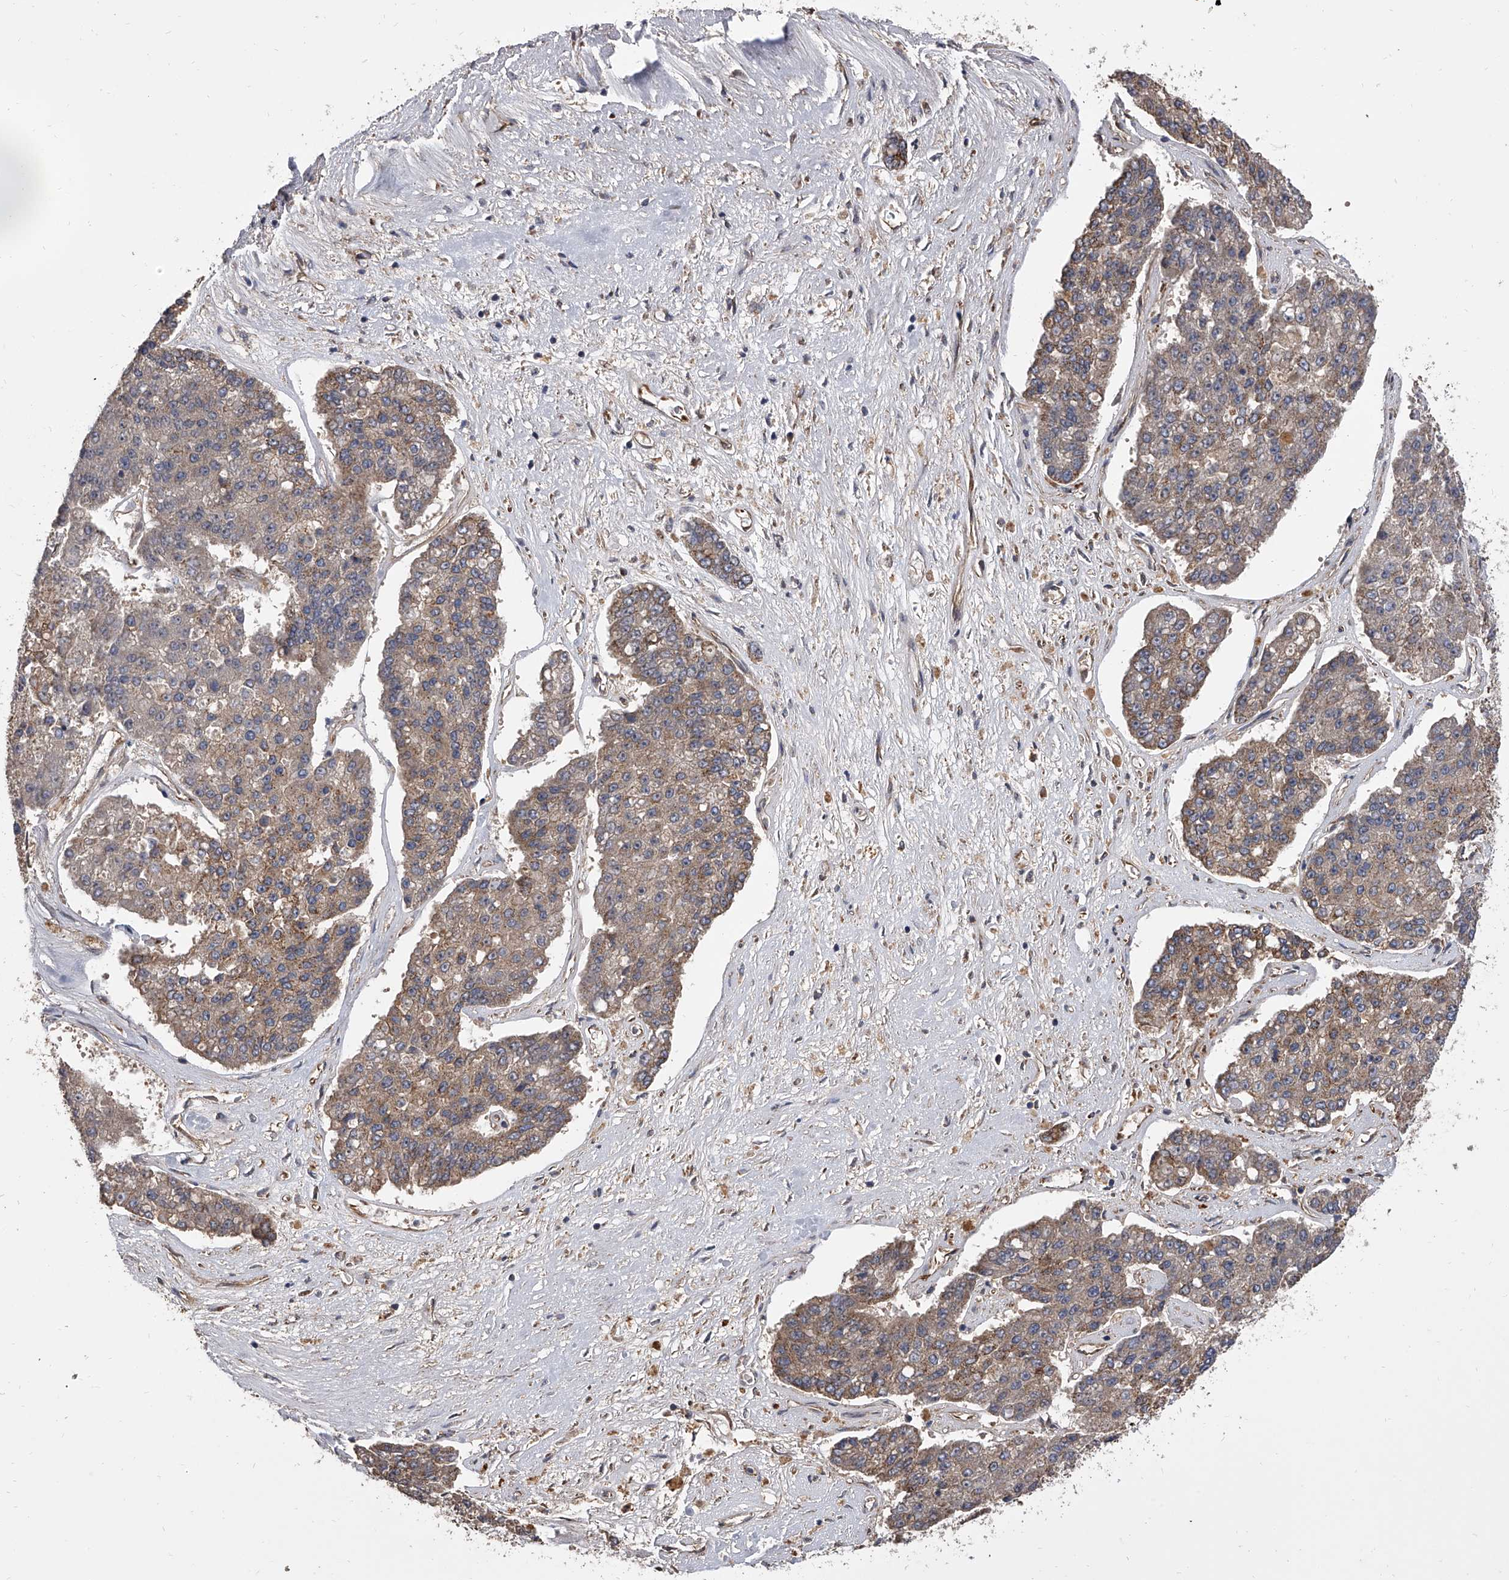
{"staining": {"intensity": "weak", "quantity": "<25%", "location": "cytoplasmic/membranous"}, "tissue": "pancreatic cancer", "cell_type": "Tumor cells", "image_type": "cancer", "snomed": [{"axis": "morphology", "description": "Adenocarcinoma, NOS"}, {"axis": "topography", "description": "Pancreas"}], "caption": "This is an immunohistochemistry (IHC) image of human pancreatic cancer. There is no staining in tumor cells.", "gene": "EXOC4", "patient": {"sex": "male", "age": 50}}